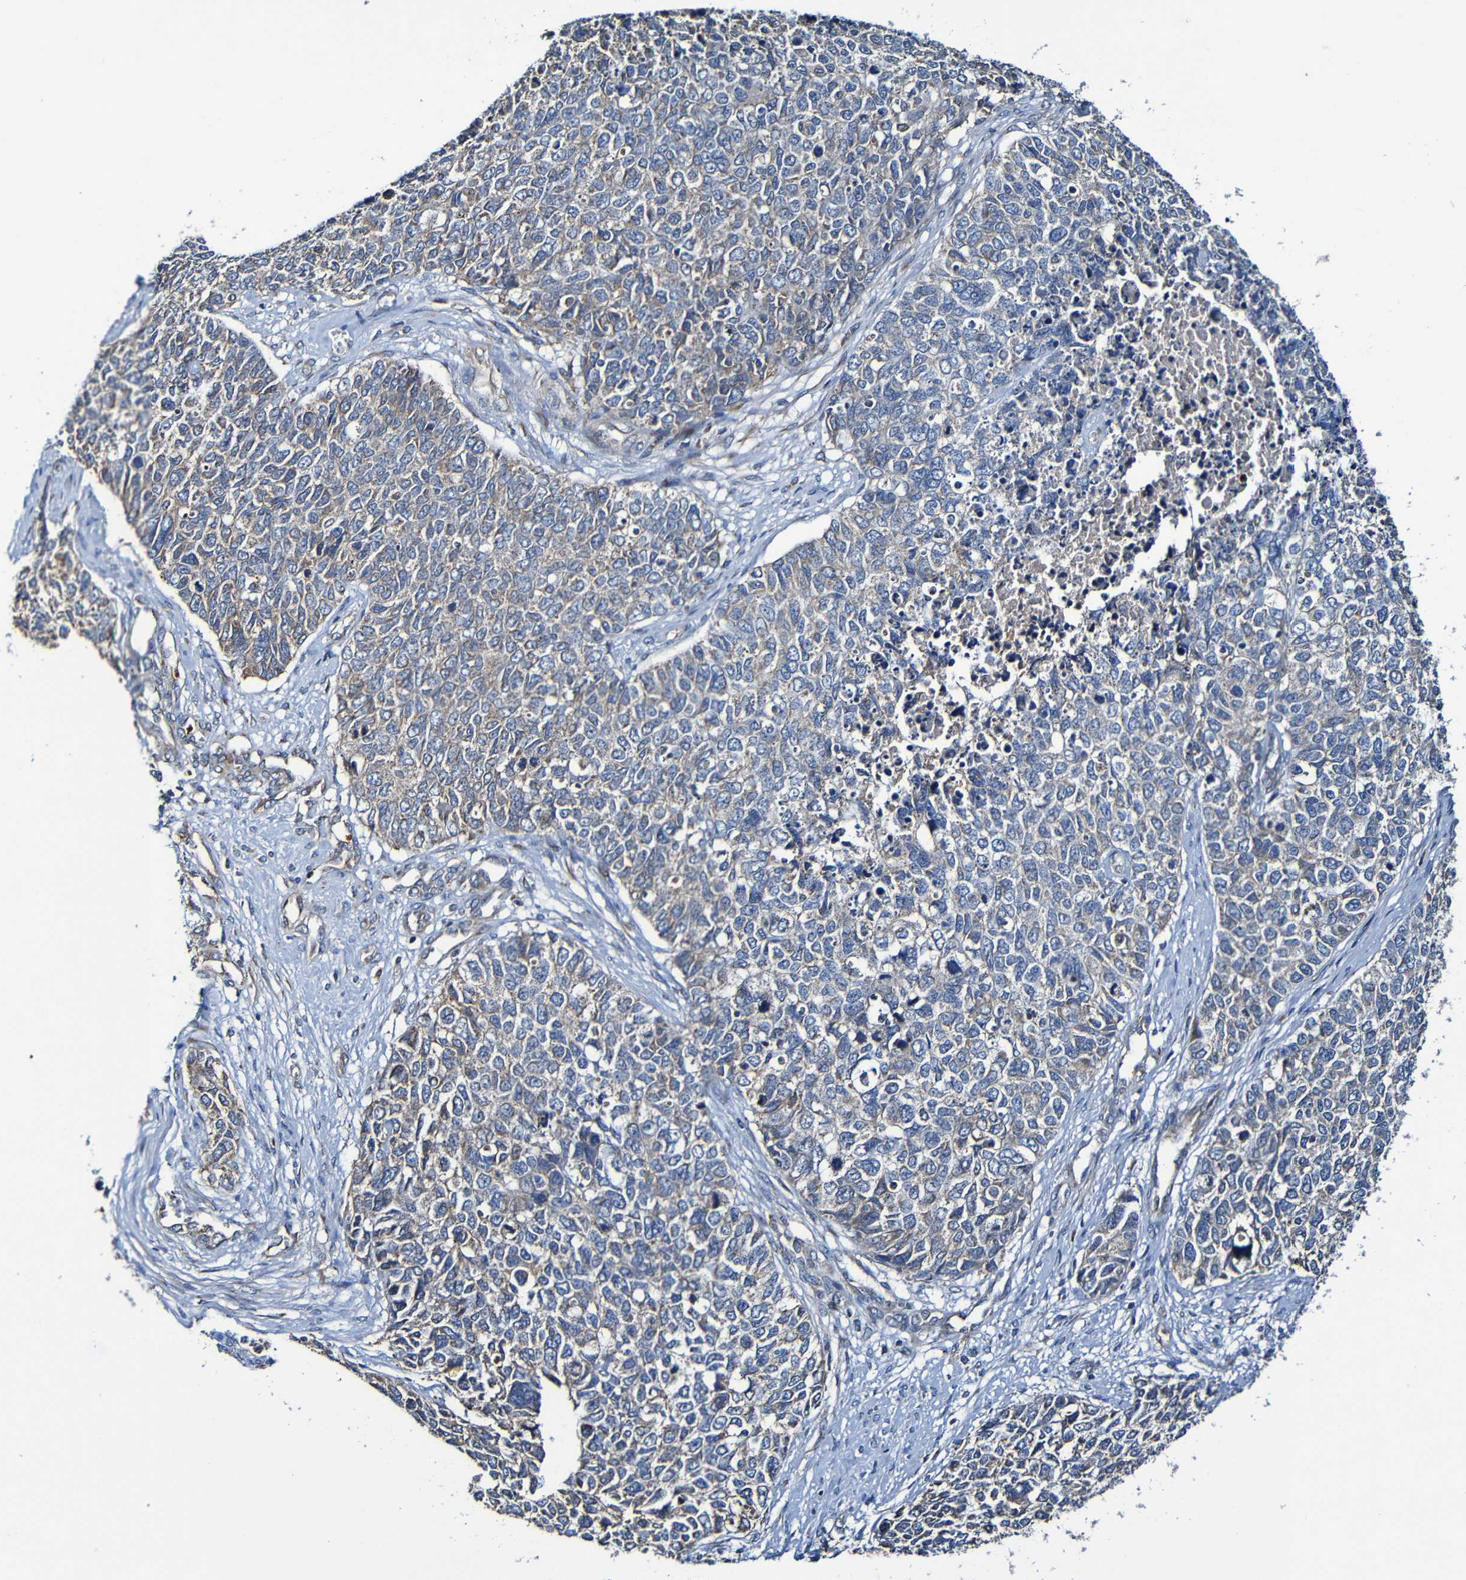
{"staining": {"intensity": "weak", "quantity": "25%-75%", "location": "cytoplasmic/membranous"}, "tissue": "cervical cancer", "cell_type": "Tumor cells", "image_type": "cancer", "snomed": [{"axis": "morphology", "description": "Squamous cell carcinoma, NOS"}, {"axis": "topography", "description": "Cervix"}], "caption": "This is an image of immunohistochemistry staining of cervical cancer (squamous cell carcinoma), which shows weak positivity in the cytoplasmic/membranous of tumor cells.", "gene": "ADAM15", "patient": {"sex": "female", "age": 63}}